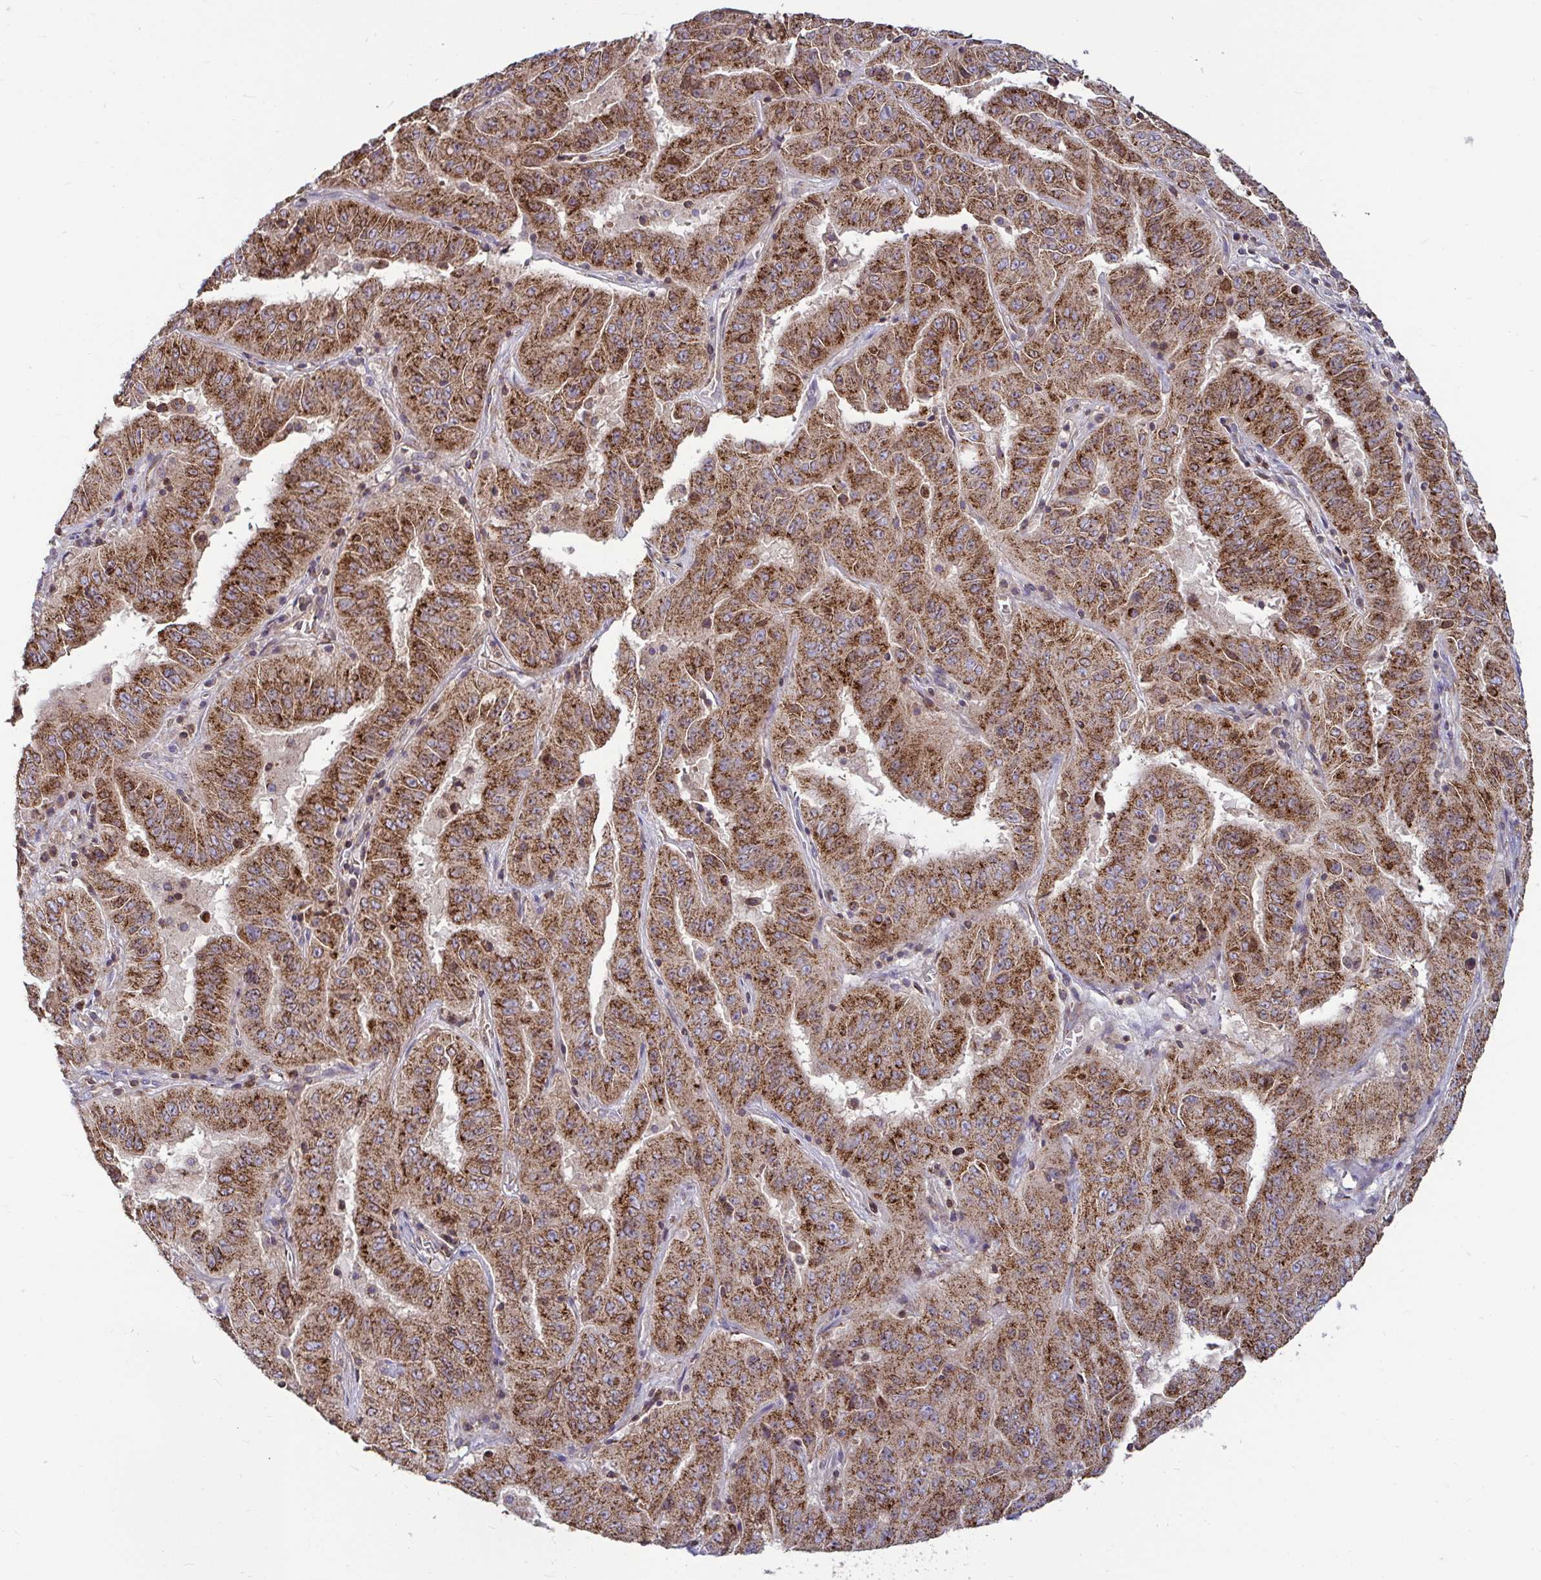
{"staining": {"intensity": "strong", "quantity": ">75%", "location": "cytoplasmic/membranous"}, "tissue": "pancreatic cancer", "cell_type": "Tumor cells", "image_type": "cancer", "snomed": [{"axis": "morphology", "description": "Adenocarcinoma, NOS"}, {"axis": "topography", "description": "Pancreas"}], "caption": "Immunohistochemical staining of adenocarcinoma (pancreatic) exhibits high levels of strong cytoplasmic/membranous protein expression in about >75% of tumor cells.", "gene": "SPRY1", "patient": {"sex": "male", "age": 63}}